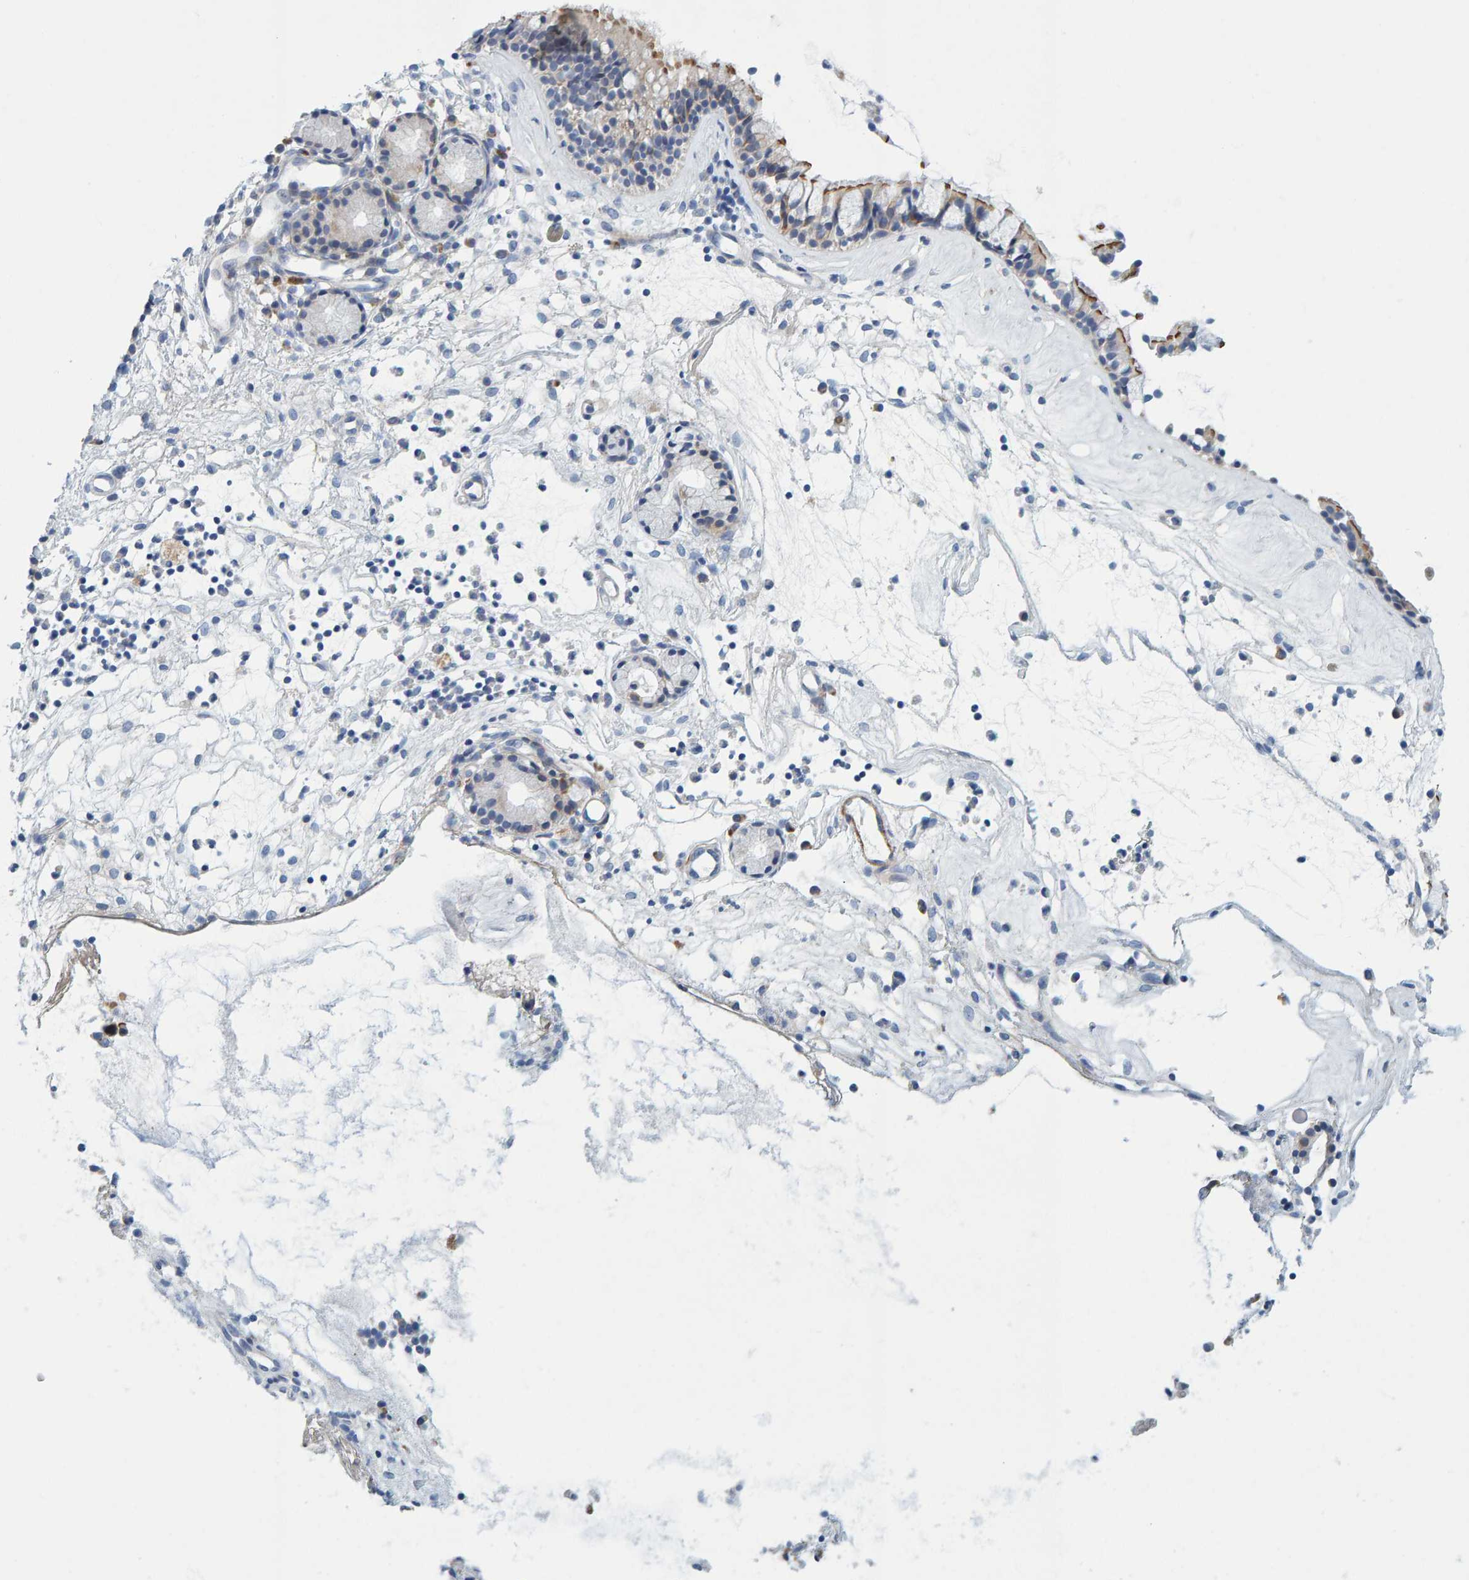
{"staining": {"intensity": "weak", "quantity": "<25%", "location": "cytoplasmic/membranous"}, "tissue": "nasopharynx", "cell_type": "Respiratory epithelial cells", "image_type": "normal", "snomed": [{"axis": "morphology", "description": "Normal tissue, NOS"}, {"axis": "topography", "description": "Nasopharynx"}], "caption": "The immunohistochemistry micrograph has no significant expression in respiratory epithelial cells of nasopharynx. (DAB (3,3'-diaminobenzidine) immunohistochemistry, high magnification).", "gene": "MMP16", "patient": {"sex": "female", "age": 42}}